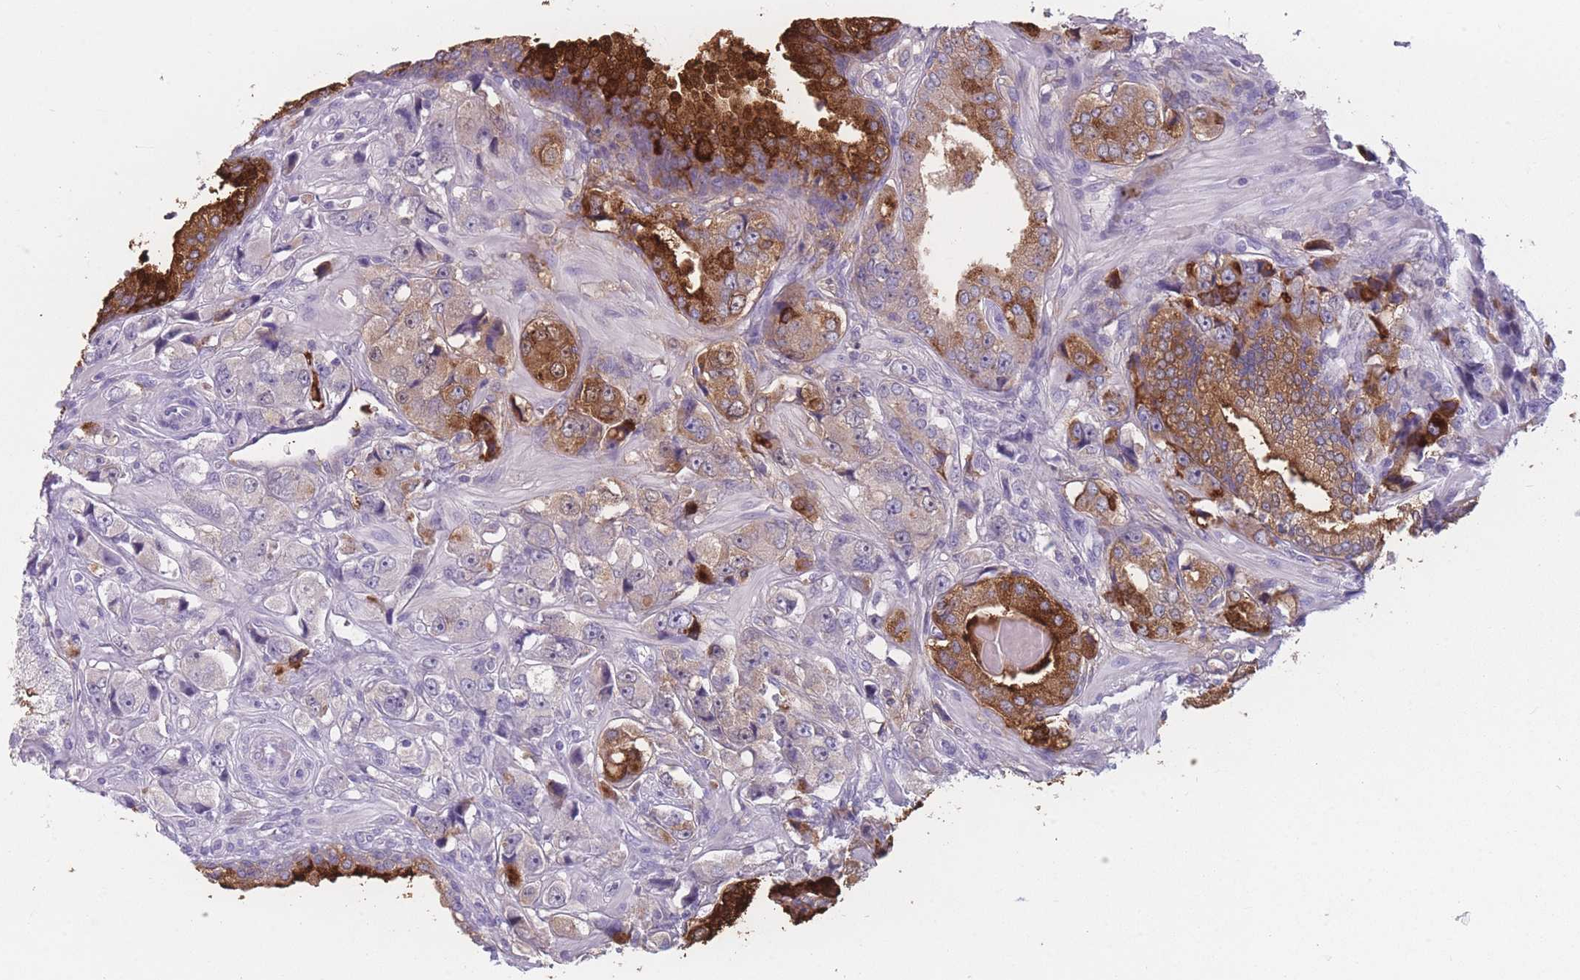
{"staining": {"intensity": "strong", "quantity": "<25%", "location": "cytoplasmic/membranous"}, "tissue": "prostate cancer", "cell_type": "Tumor cells", "image_type": "cancer", "snomed": [{"axis": "morphology", "description": "Adenocarcinoma, High grade"}, {"axis": "topography", "description": "Prostate"}], "caption": "A medium amount of strong cytoplasmic/membranous staining is identified in approximately <25% of tumor cells in prostate adenocarcinoma (high-grade) tissue.", "gene": "CCNO", "patient": {"sex": "male", "age": 74}}